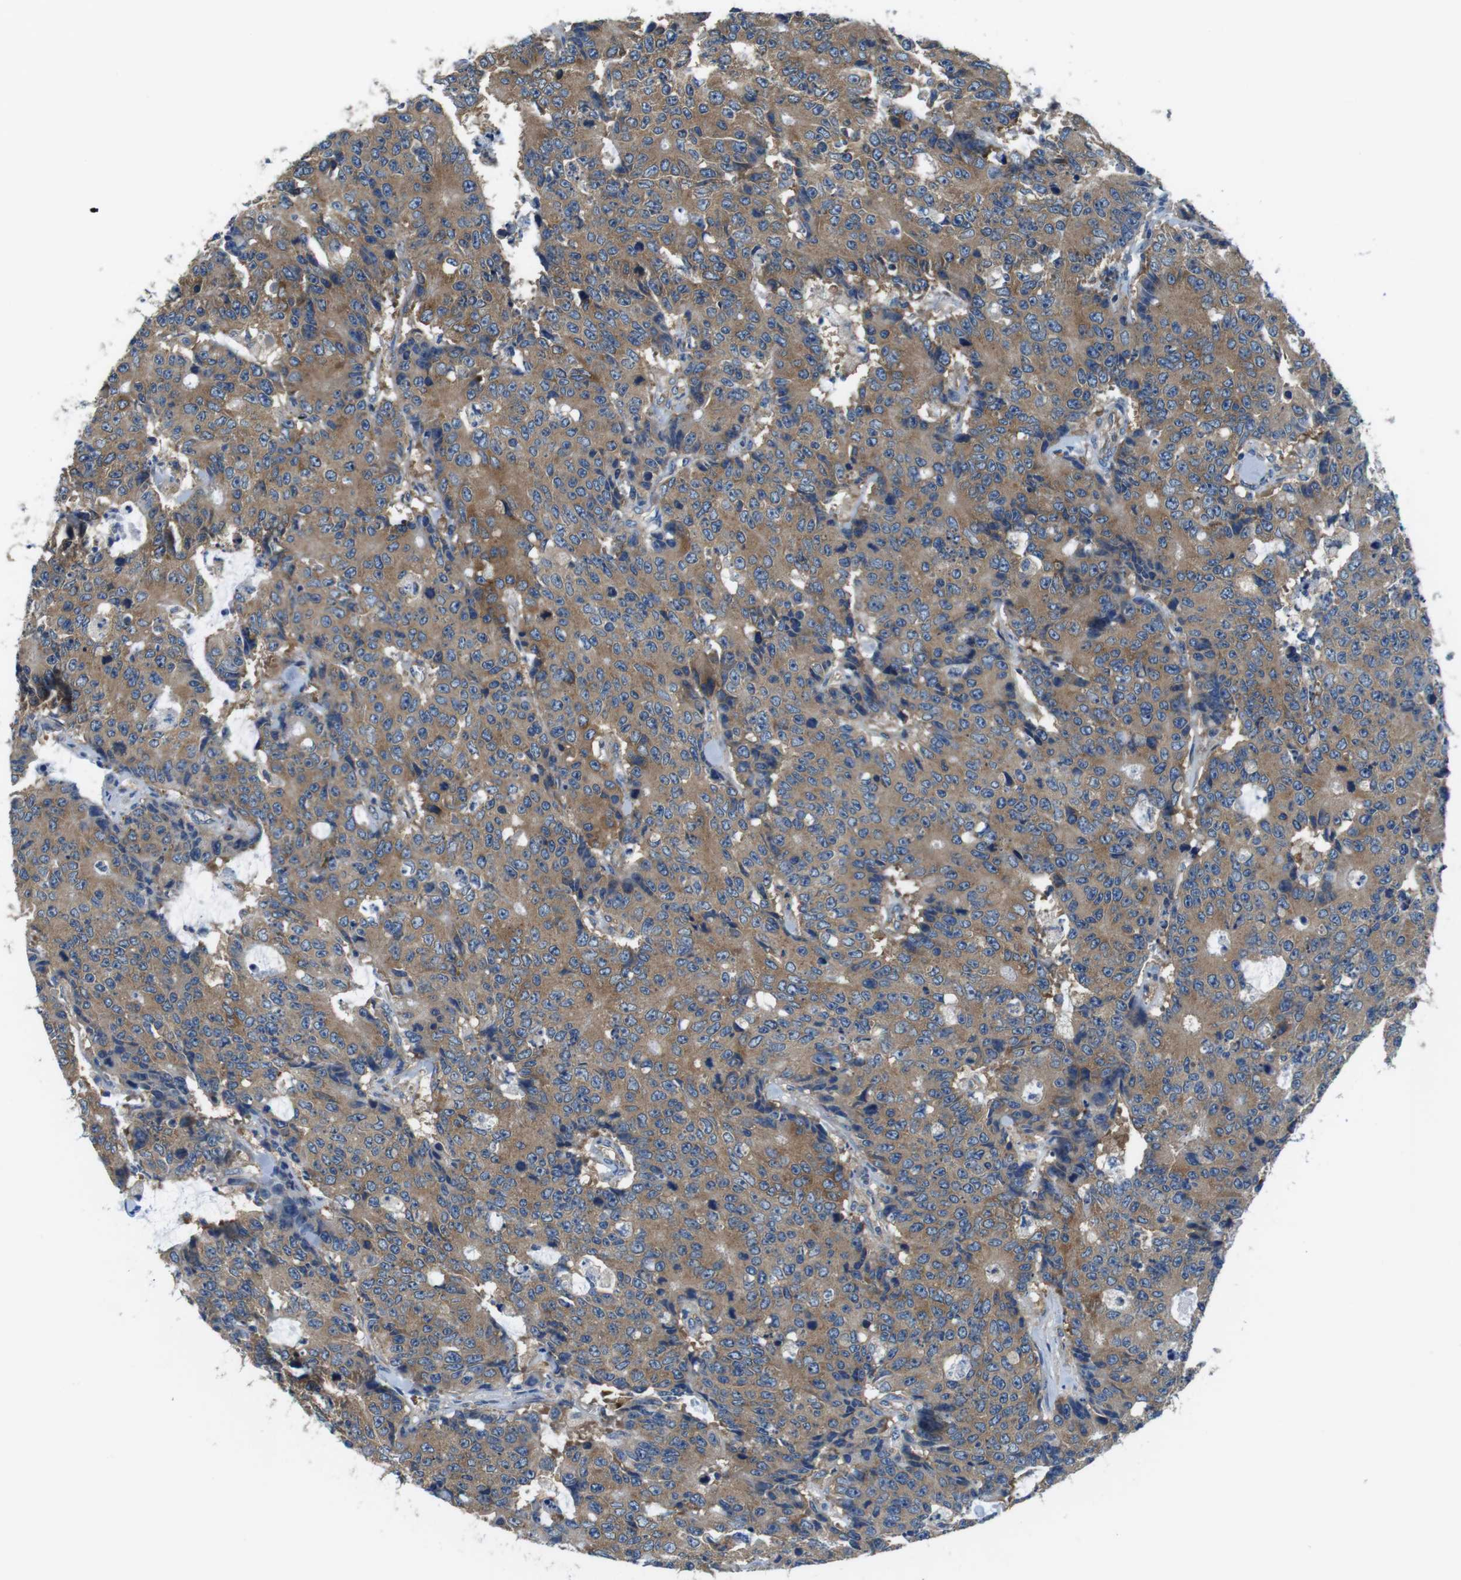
{"staining": {"intensity": "moderate", "quantity": ">75%", "location": "cytoplasmic/membranous"}, "tissue": "colorectal cancer", "cell_type": "Tumor cells", "image_type": "cancer", "snomed": [{"axis": "morphology", "description": "Adenocarcinoma, NOS"}, {"axis": "topography", "description": "Colon"}], "caption": "A high-resolution micrograph shows immunohistochemistry staining of adenocarcinoma (colorectal), which shows moderate cytoplasmic/membranous positivity in about >75% of tumor cells. (brown staining indicates protein expression, while blue staining denotes nuclei).", "gene": "DENND4C", "patient": {"sex": "female", "age": 86}}